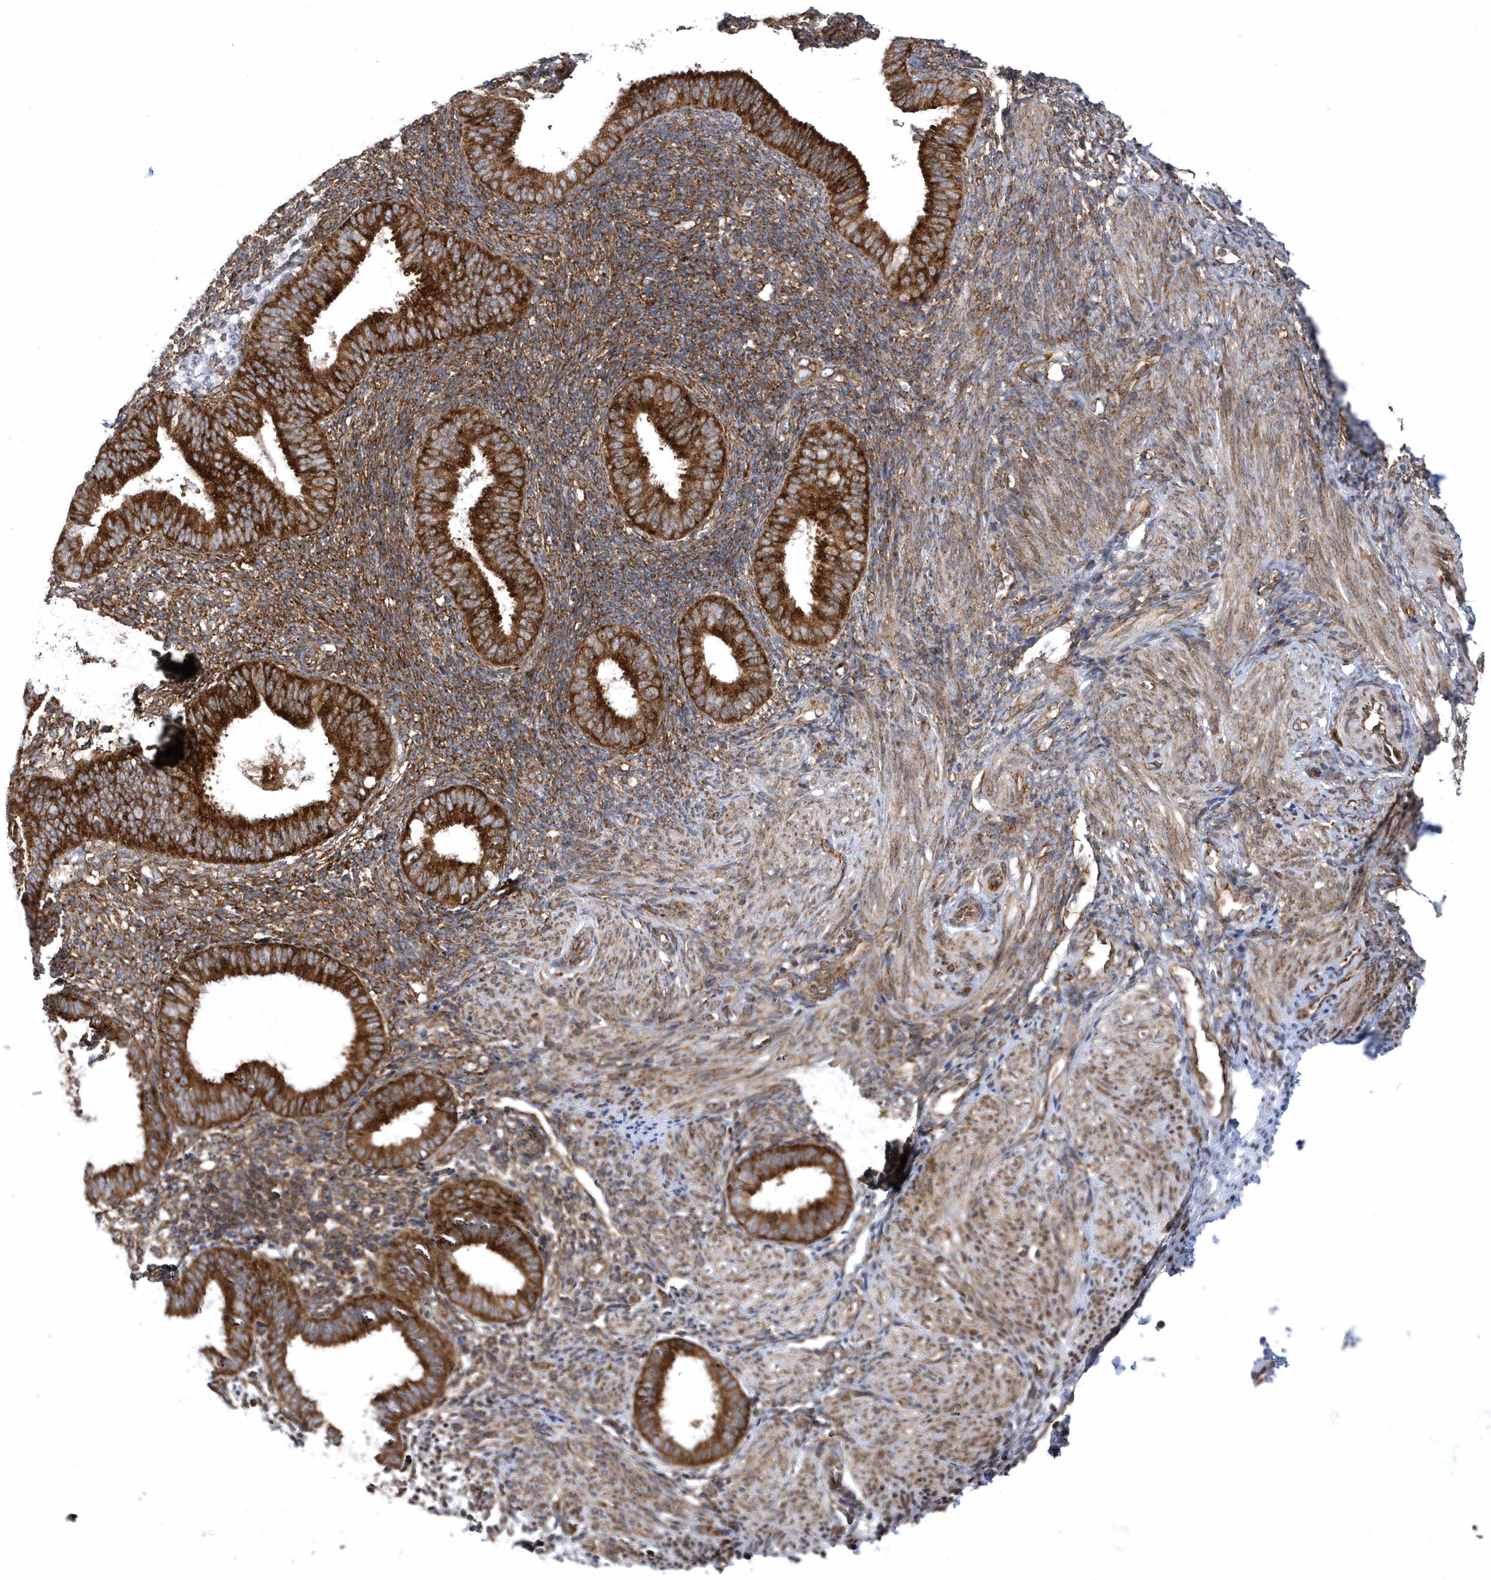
{"staining": {"intensity": "moderate", "quantity": ">75%", "location": "cytoplasmic/membranous"}, "tissue": "endometrium", "cell_type": "Cells in endometrial stroma", "image_type": "normal", "snomed": [{"axis": "morphology", "description": "Normal tissue, NOS"}, {"axis": "topography", "description": "Uterus"}, {"axis": "topography", "description": "Endometrium"}], "caption": "Moderate cytoplasmic/membranous expression for a protein is seen in about >75% of cells in endometrial stroma of normal endometrium using IHC.", "gene": "PHF1", "patient": {"sex": "female", "age": 48}}